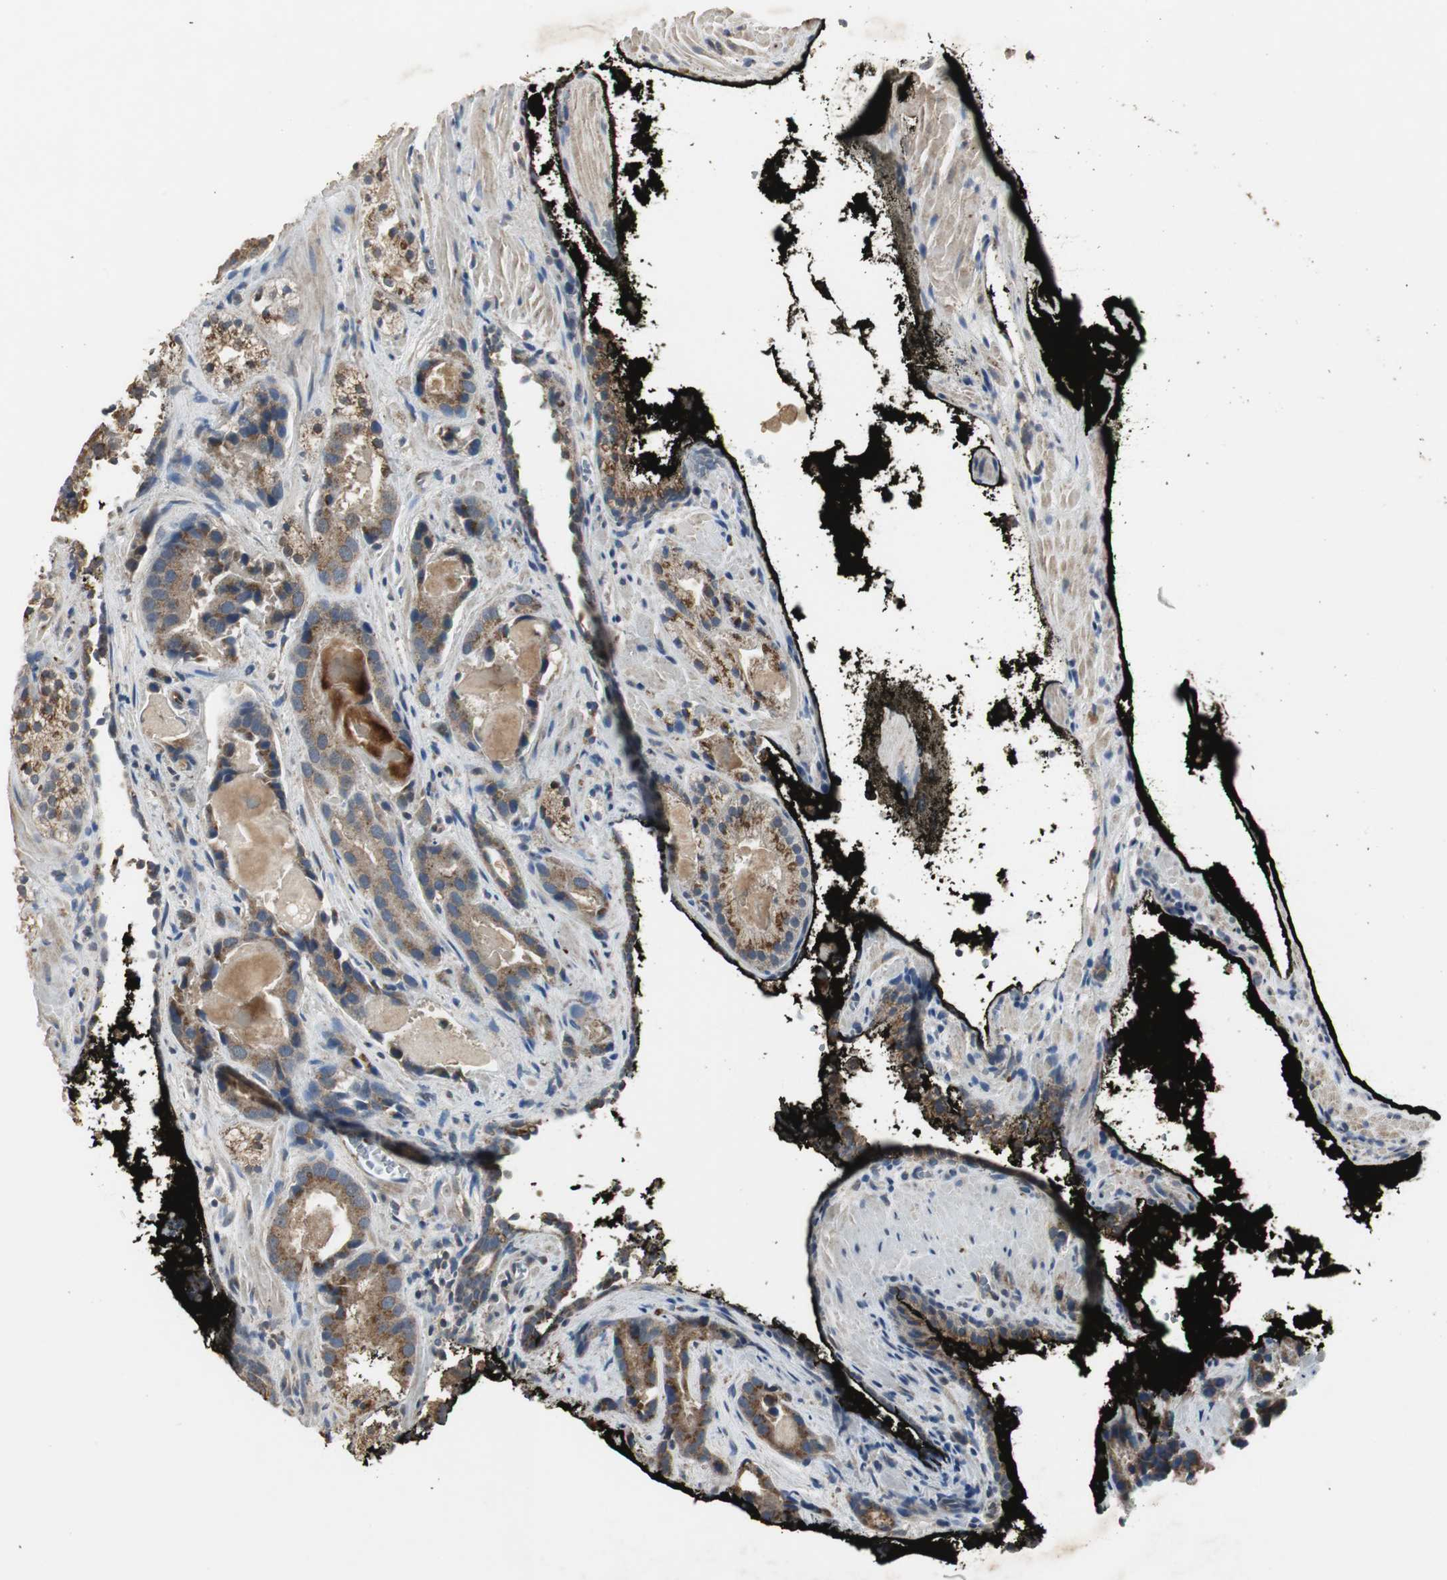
{"staining": {"intensity": "moderate", "quantity": ">75%", "location": "cytoplasmic/membranous"}, "tissue": "prostate cancer", "cell_type": "Tumor cells", "image_type": "cancer", "snomed": [{"axis": "morphology", "description": "Adenocarcinoma, High grade"}, {"axis": "topography", "description": "Prostate"}], "caption": "Protein analysis of prostate adenocarcinoma (high-grade) tissue exhibits moderate cytoplasmic/membranous staining in about >75% of tumor cells.", "gene": "JTB", "patient": {"sex": "male", "age": 58}}